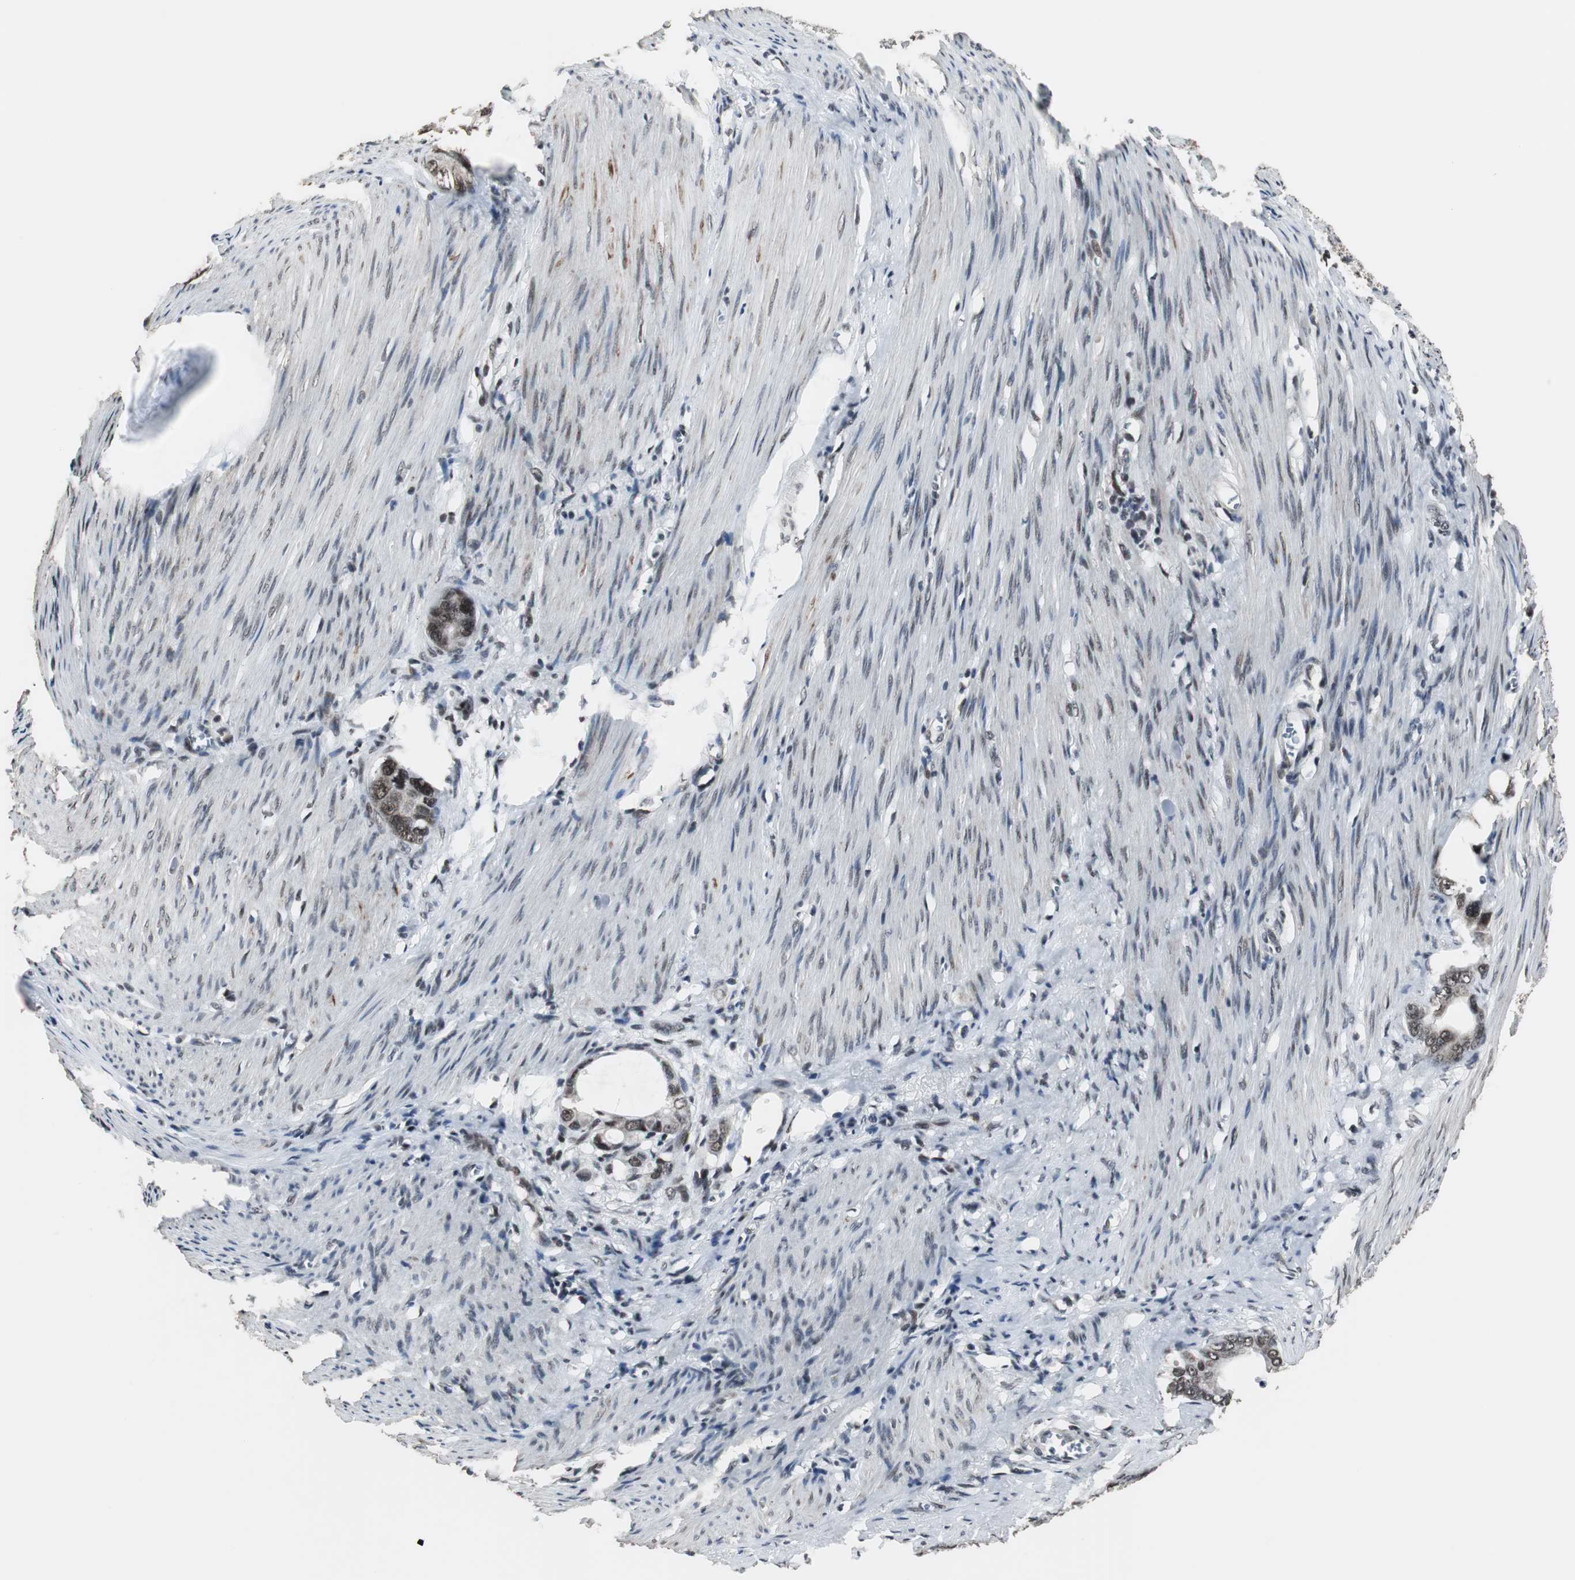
{"staining": {"intensity": "strong", "quantity": ">75%", "location": "nuclear"}, "tissue": "stomach cancer", "cell_type": "Tumor cells", "image_type": "cancer", "snomed": [{"axis": "morphology", "description": "Adenocarcinoma, NOS"}, {"axis": "topography", "description": "Stomach"}], "caption": "An IHC histopathology image of neoplastic tissue is shown. Protein staining in brown highlights strong nuclear positivity in stomach adenocarcinoma within tumor cells.", "gene": "CDK9", "patient": {"sex": "female", "age": 75}}